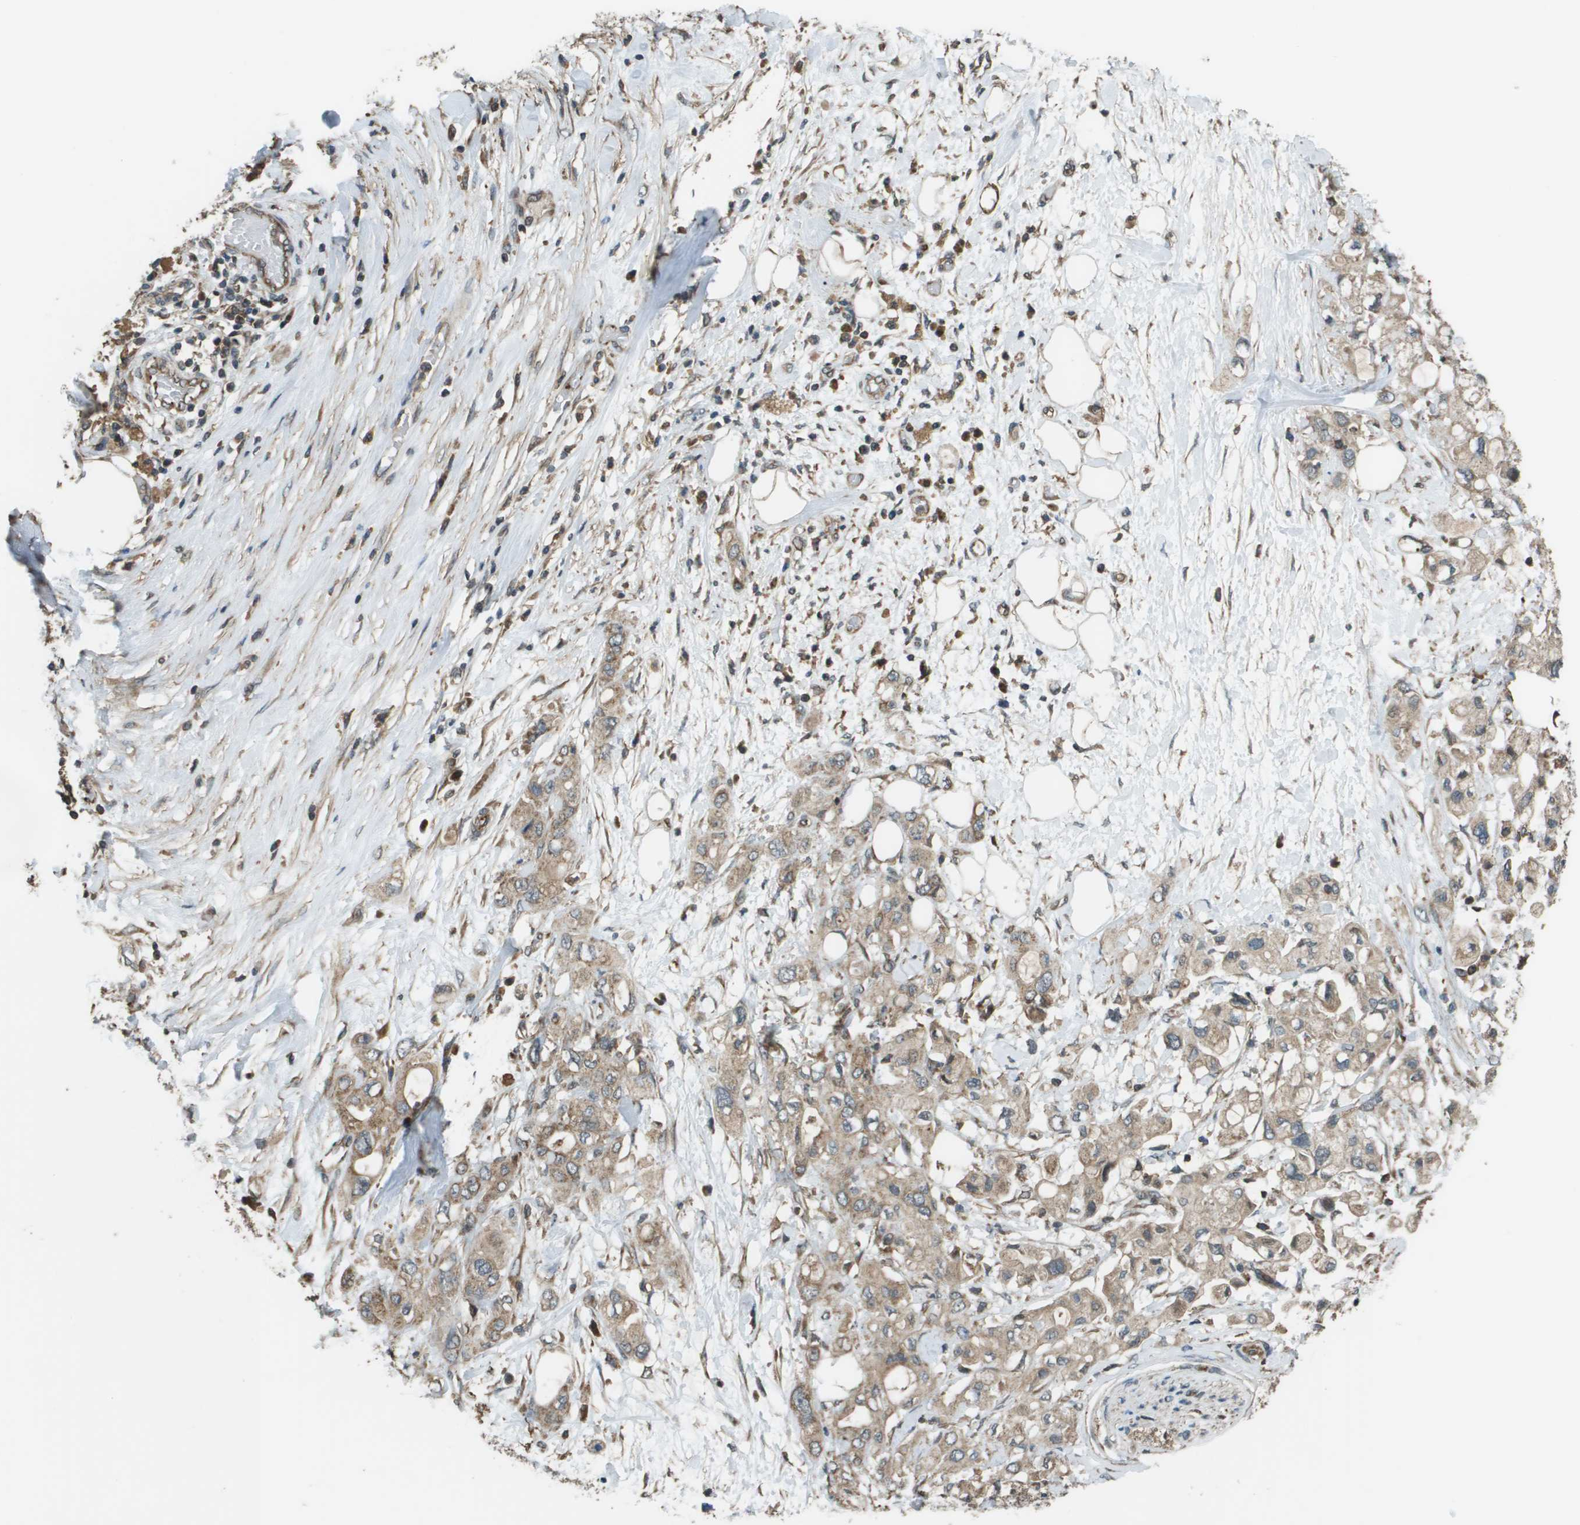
{"staining": {"intensity": "weak", "quantity": ">75%", "location": "cytoplasmic/membranous"}, "tissue": "pancreatic cancer", "cell_type": "Tumor cells", "image_type": "cancer", "snomed": [{"axis": "morphology", "description": "Adenocarcinoma, NOS"}, {"axis": "topography", "description": "Pancreas"}], "caption": "An image of adenocarcinoma (pancreatic) stained for a protein exhibits weak cytoplasmic/membranous brown staining in tumor cells.", "gene": "PLPBP", "patient": {"sex": "female", "age": 56}}